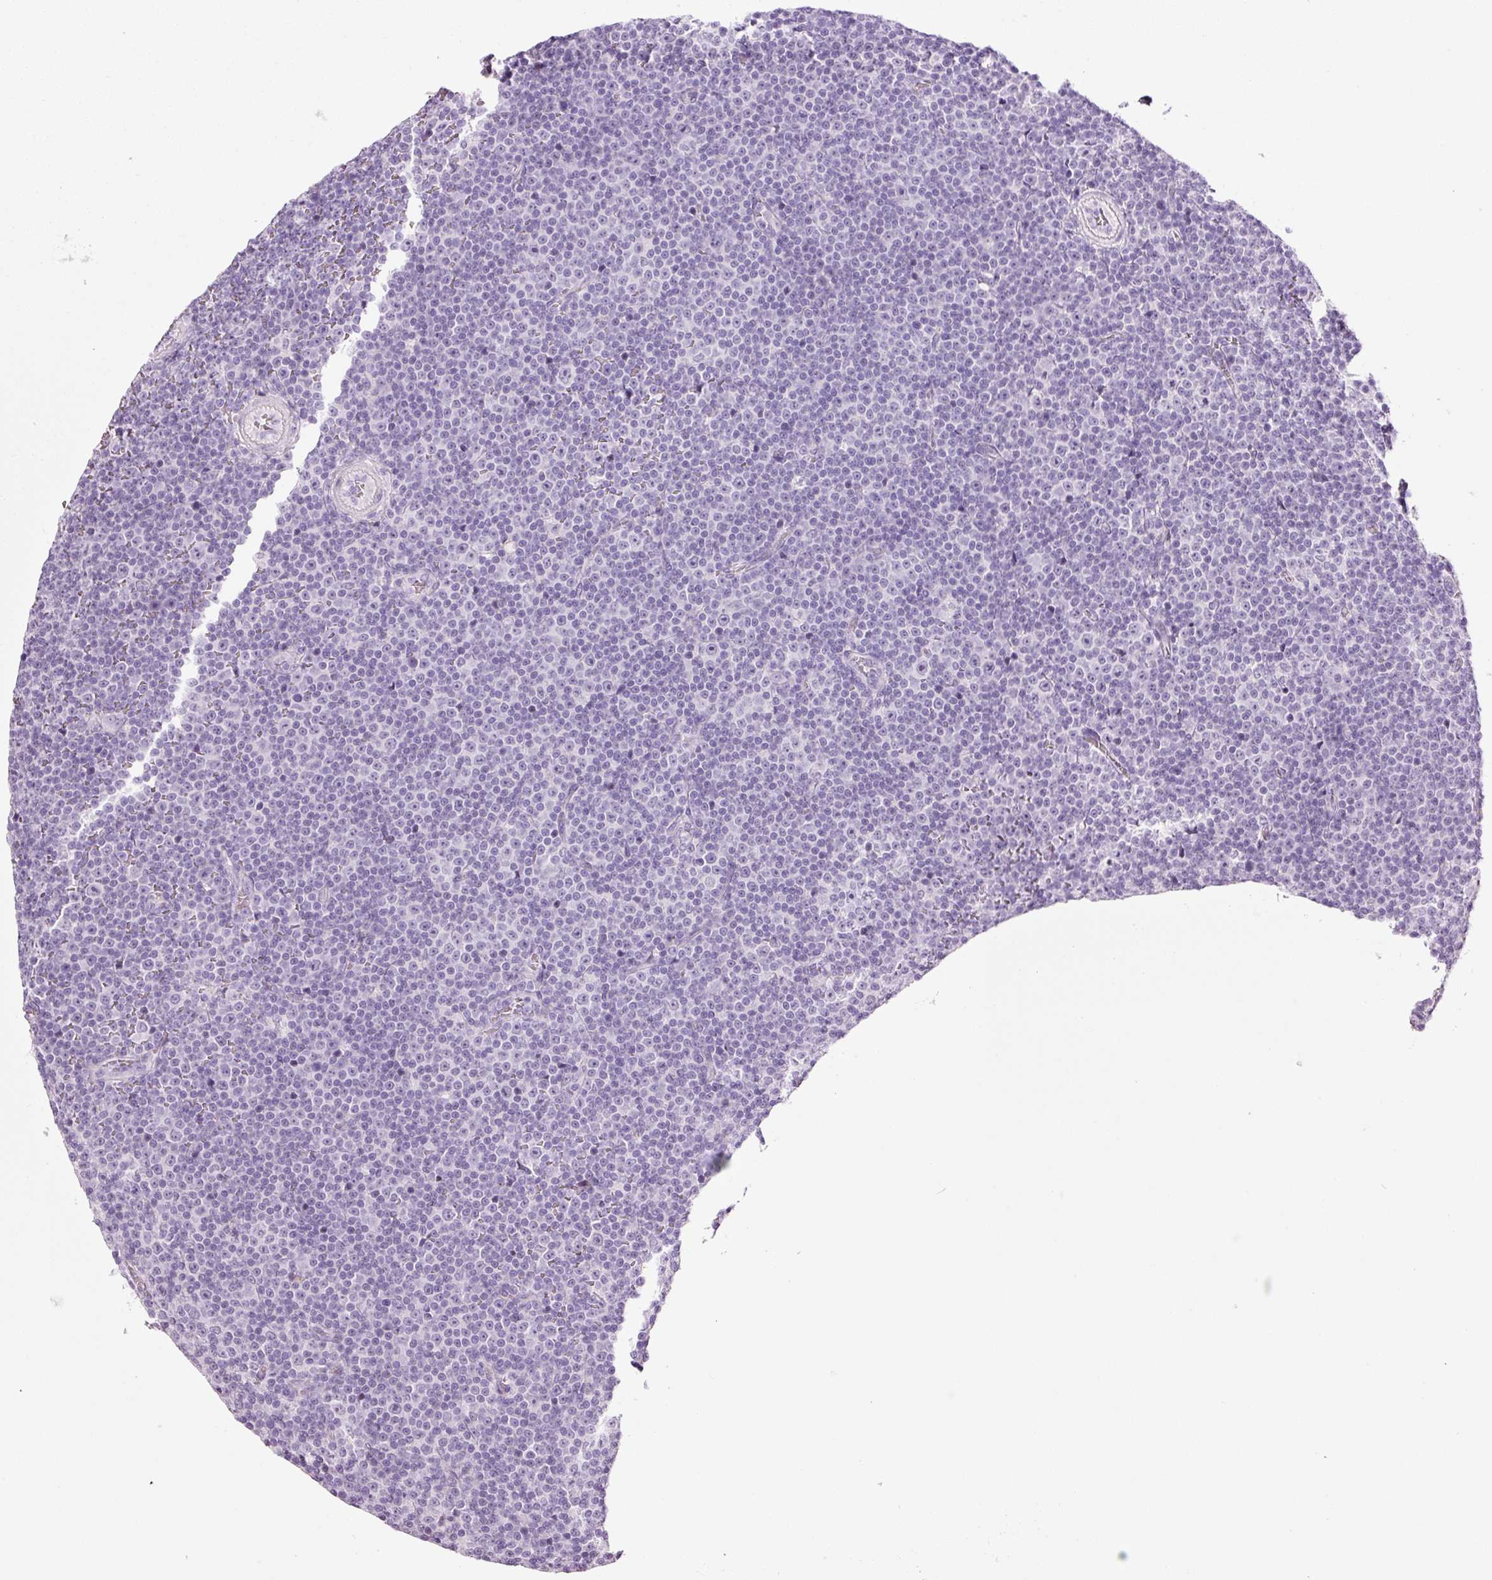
{"staining": {"intensity": "negative", "quantity": "none", "location": "none"}, "tissue": "lymphoma", "cell_type": "Tumor cells", "image_type": "cancer", "snomed": [{"axis": "morphology", "description": "Malignant lymphoma, non-Hodgkin's type, Low grade"}, {"axis": "topography", "description": "Lymph node"}], "caption": "Malignant lymphoma, non-Hodgkin's type (low-grade) stained for a protein using immunohistochemistry shows no expression tumor cells.", "gene": "KLF1", "patient": {"sex": "female", "age": 67}}